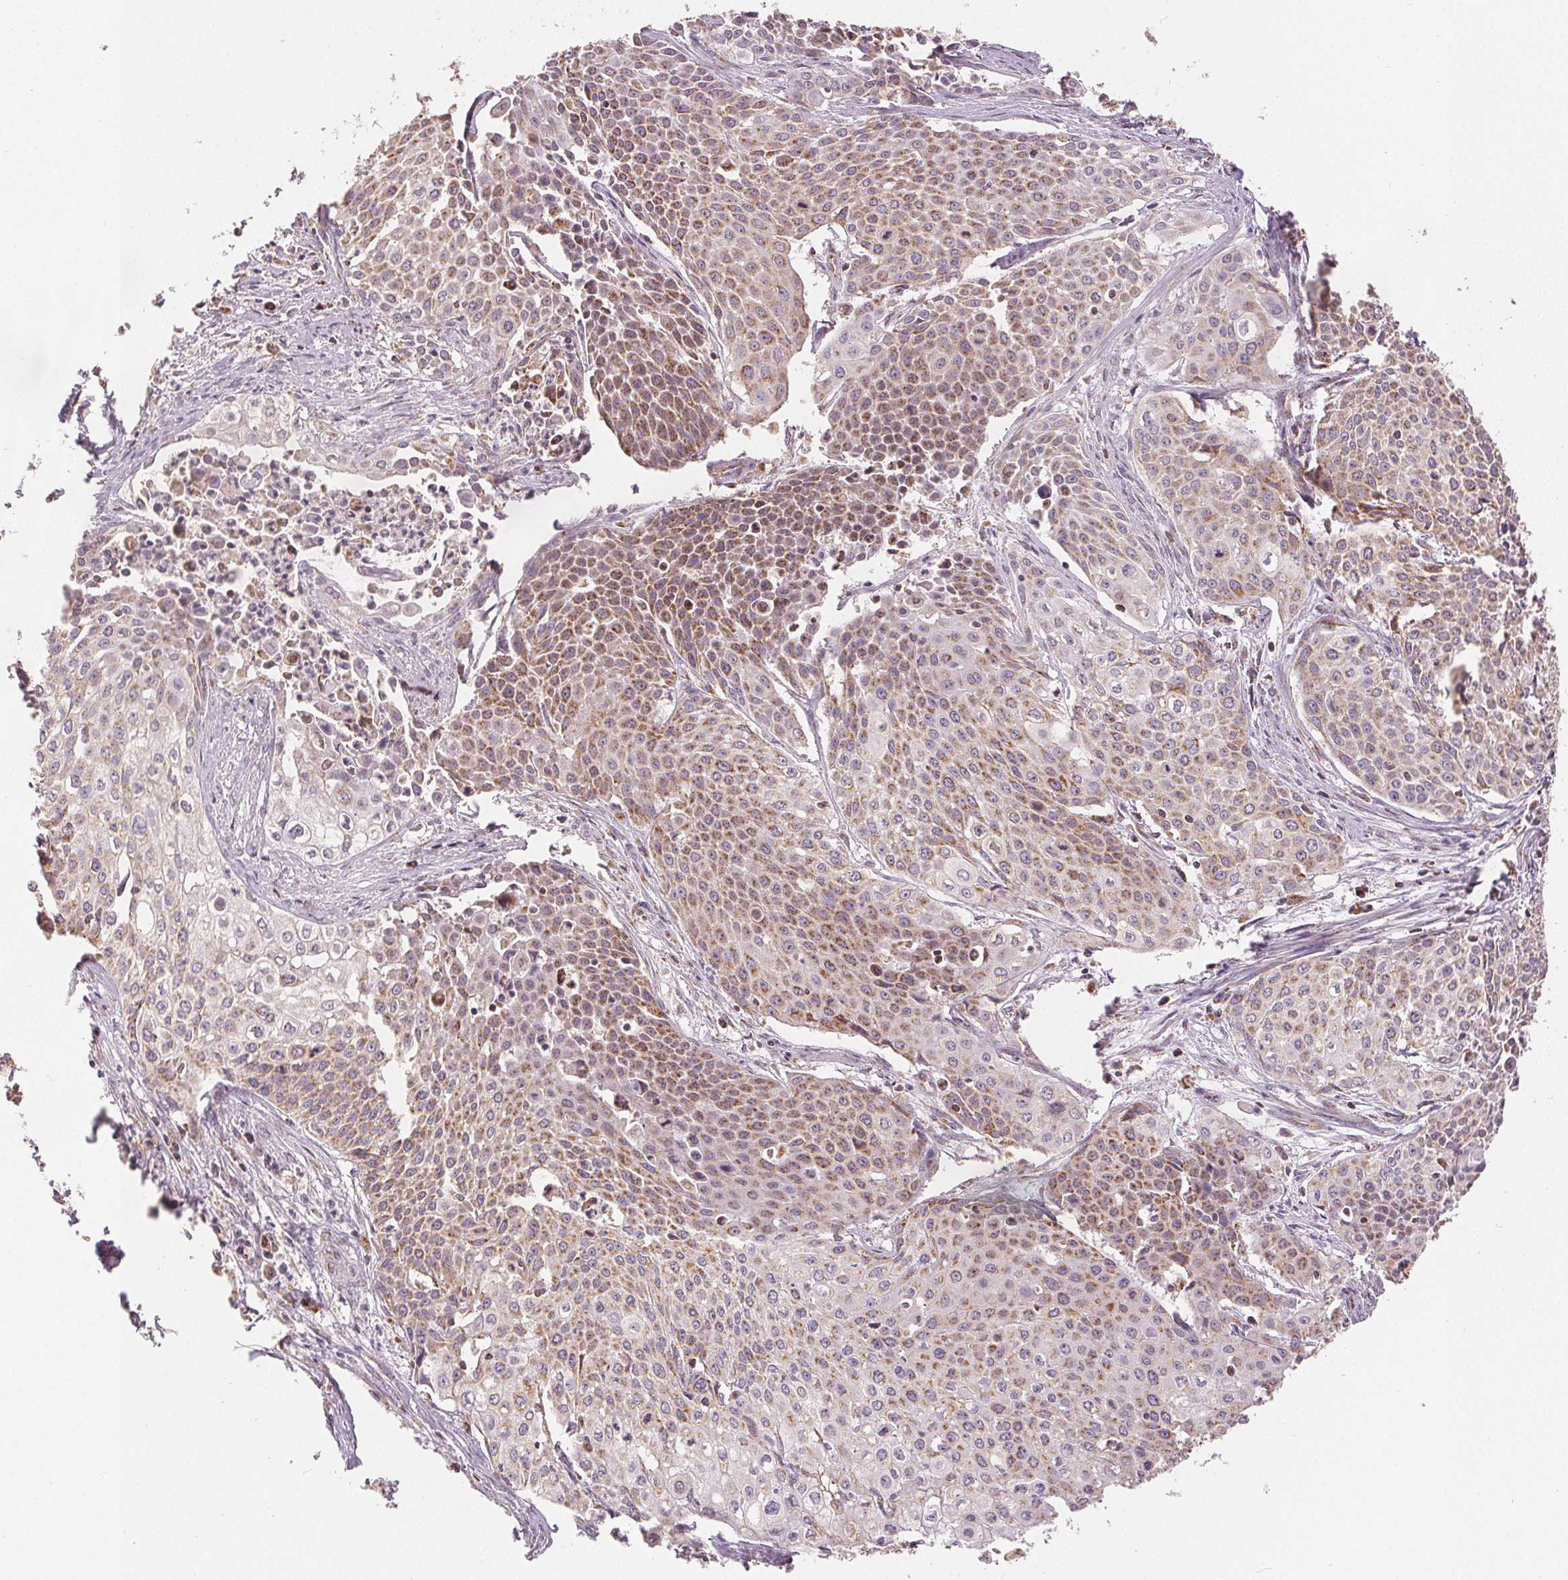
{"staining": {"intensity": "moderate", "quantity": ">75%", "location": "cytoplasmic/membranous"}, "tissue": "cervical cancer", "cell_type": "Tumor cells", "image_type": "cancer", "snomed": [{"axis": "morphology", "description": "Squamous cell carcinoma, NOS"}, {"axis": "topography", "description": "Cervix"}], "caption": "An image of human cervical cancer stained for a protein reveals moderate cytoplasmic/membranous brown staining in tumor cells. The staining was performed using DAB (3,3'-diaminobenzidine) to visualize the protein expression in brown, while the nuclei were stained in blue with hematoxylin (Magnification: 20x).", "gene": "SDHB", "patient": {"sex": "female", "age": 39}}